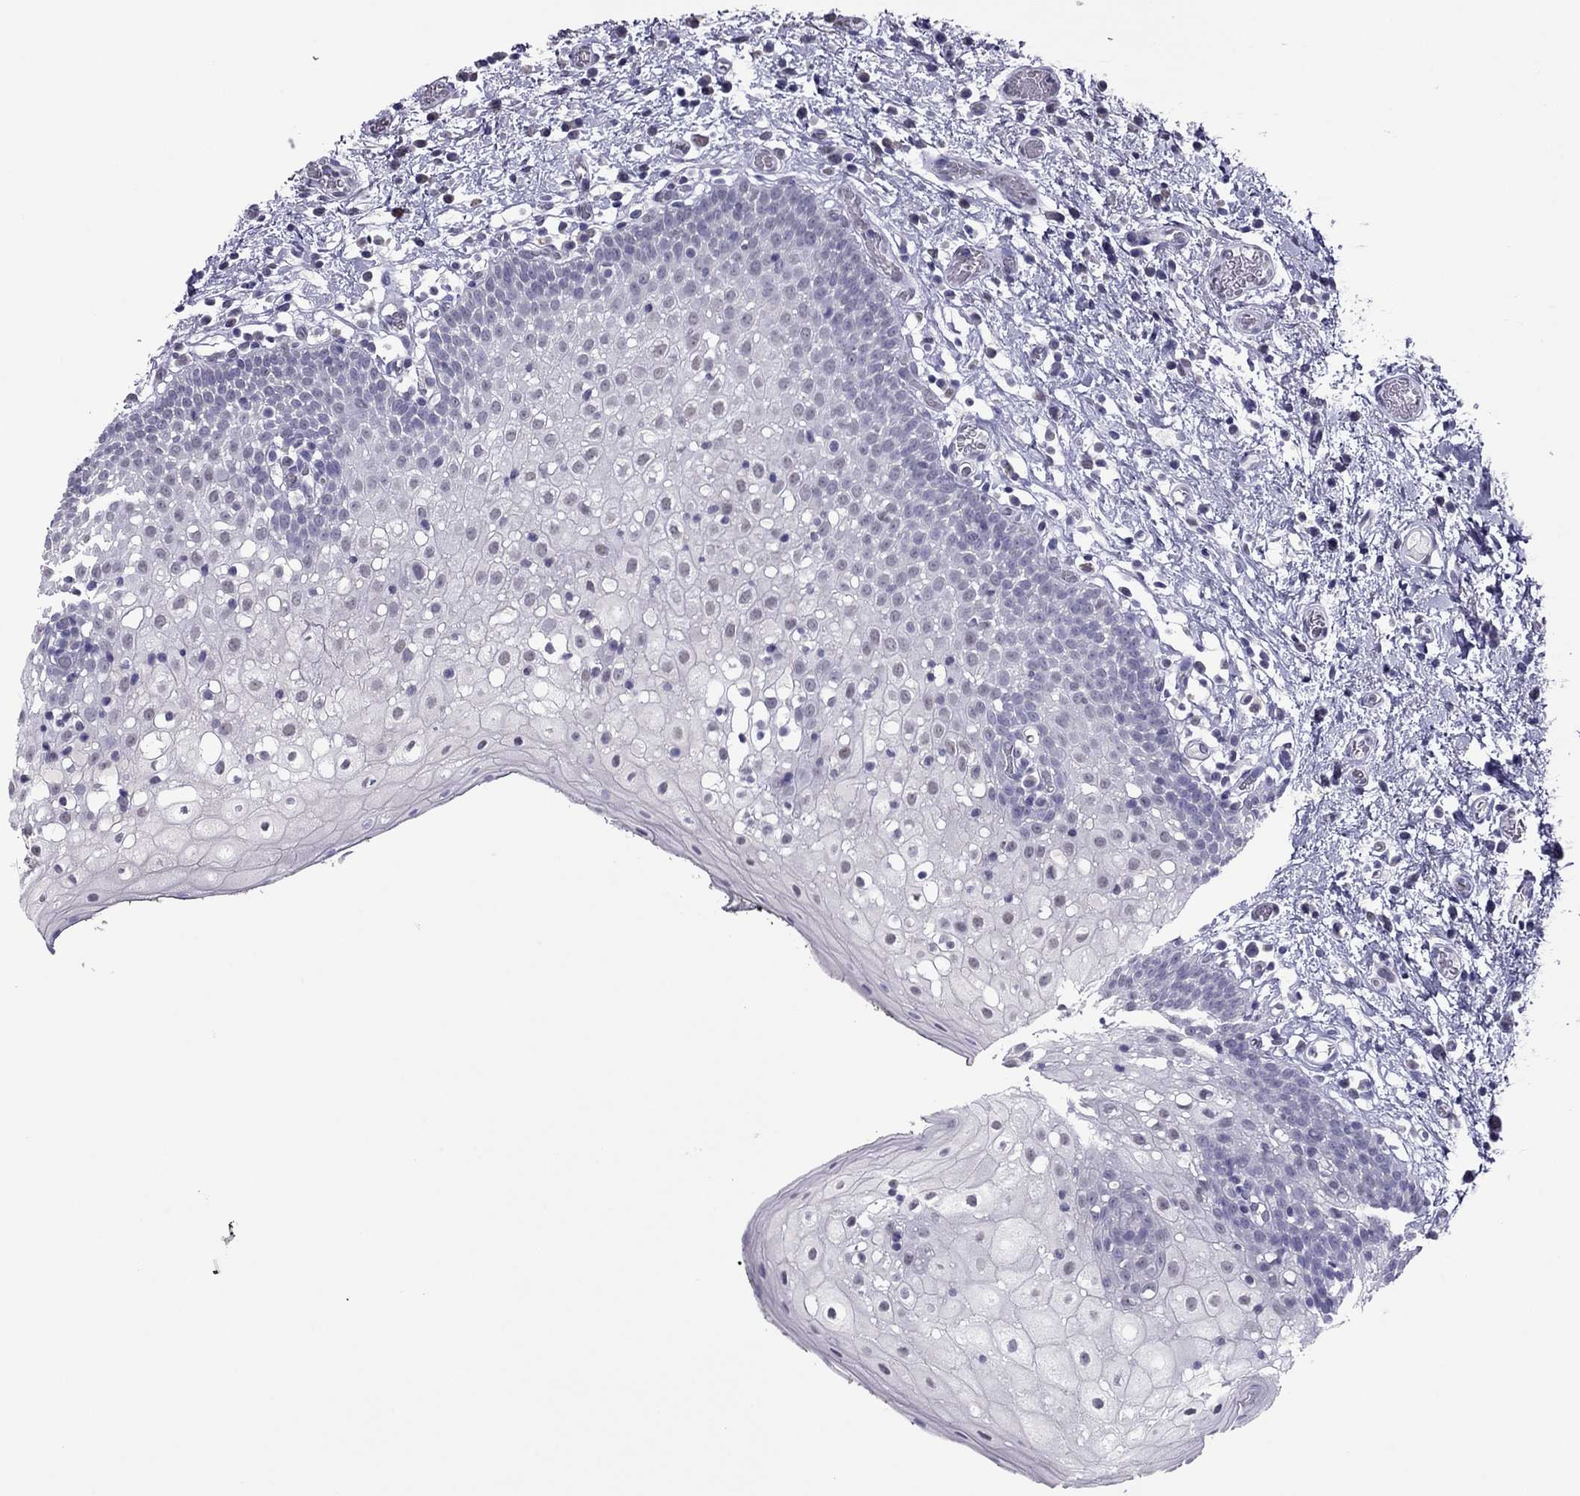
{"staining": {"intensity": "negative", "quantity": "none", "location": "none"}, "tissue": "oral mucosa", "cell_type": "Squamous epithelial cells", "image_type": "normal", "snomed": [{"axis": "morphology", "description": "Normal tissue, NOS"}, {"axis": "morphology", "description": "Squamous cell carcinoma, NOS"}, {"axis": "topography", "description": "Oral tissue"}, {"axis": "topography", "description": "Head-Neck"}], "caption": "This is a photomicrograph of IHC staining of normal oral mucosa, which shows no expression in squamous epithelial cells.", "gene": "SPINT3", "patient": {"sex": "male", "age": 69}}